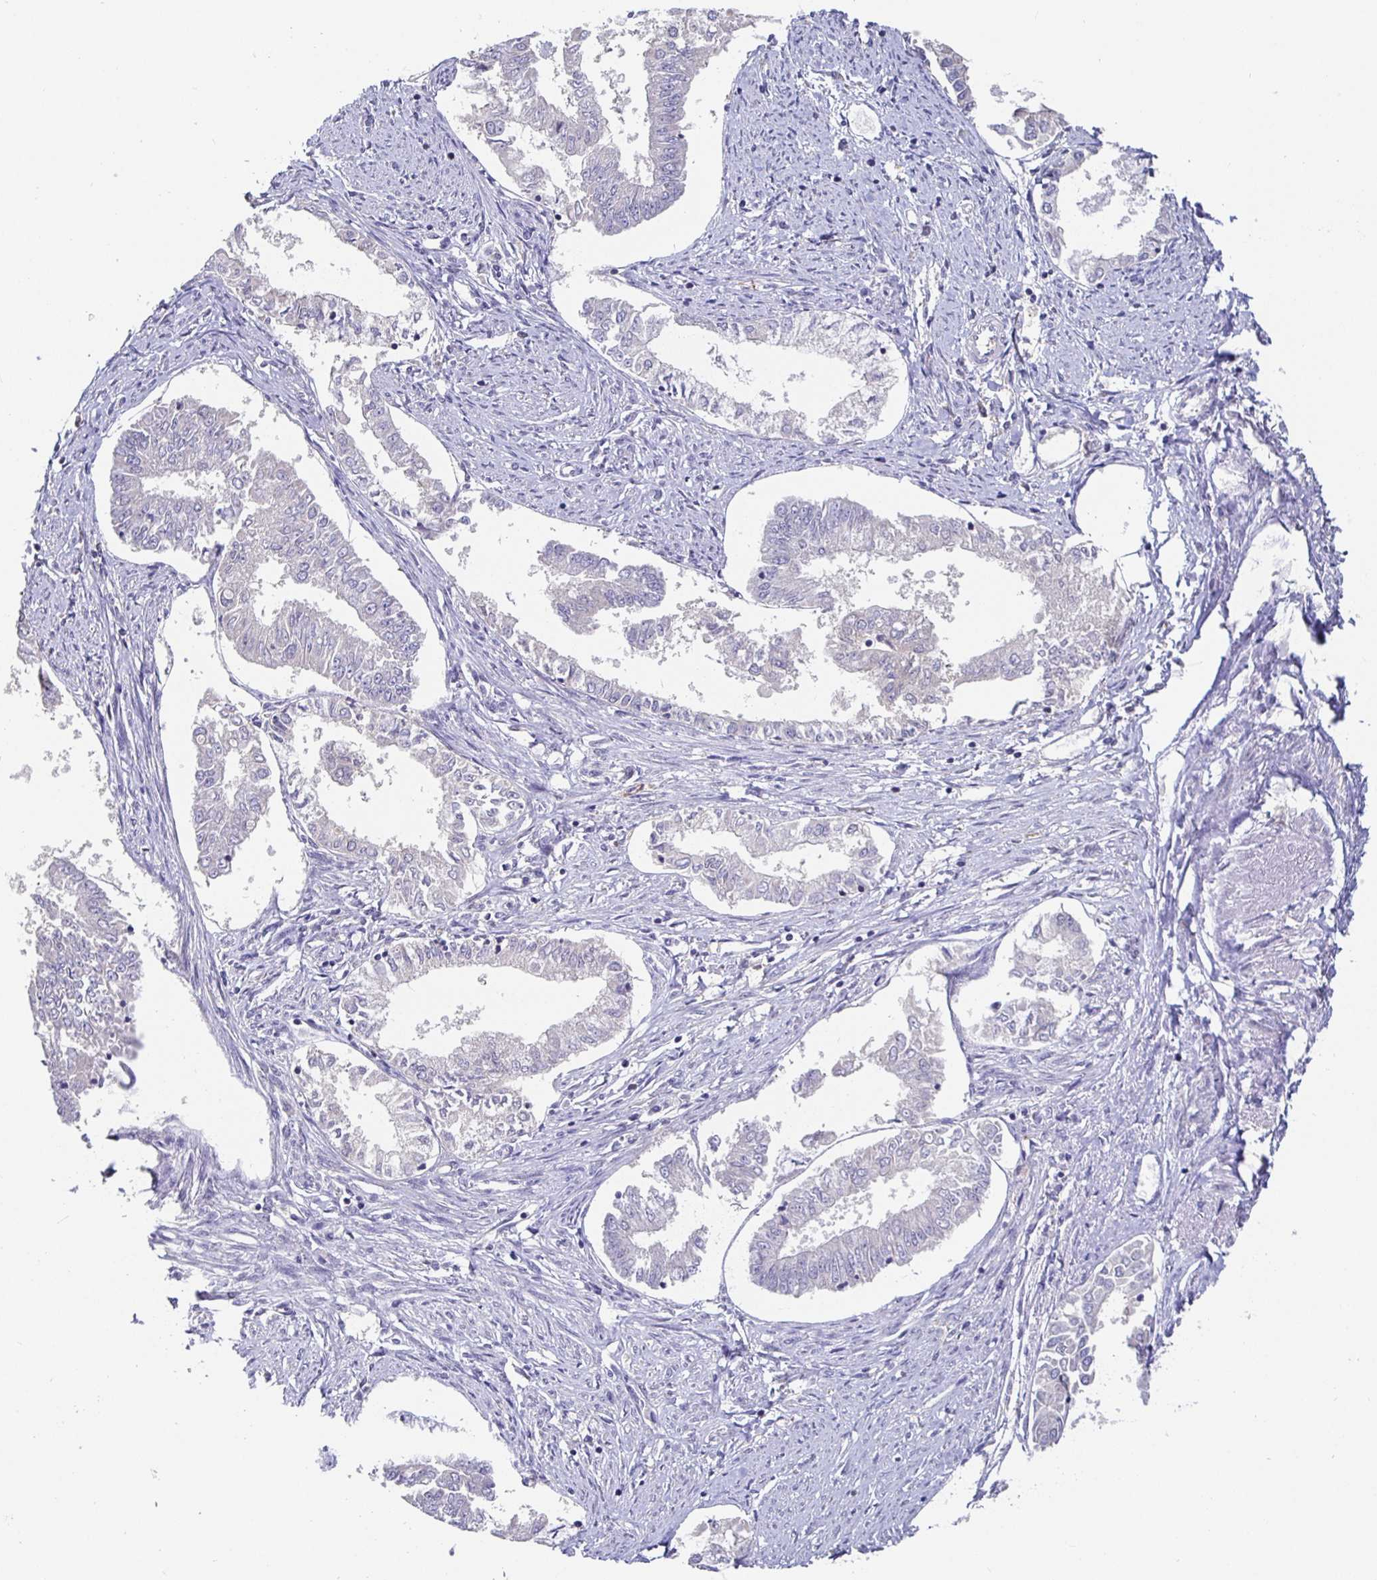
{"staining": {"intensity": "negative", "quantity": "none", "location": "none"}, "tissue": "endometrial cancer", "cell_type": "Tumor cells", "image_type": "cancer", "snomed": [{"axis": "morphology", "description": "Adenocarcinoma, NOS"}, {"axis": "topography", "description": "Endometrium"}], "caption": "The image exhibits no significant staining in tumor cells of endometrial adenocarcinoma.", "gene": "SATB1", "patient": {"sex": "female", "age": 76}}